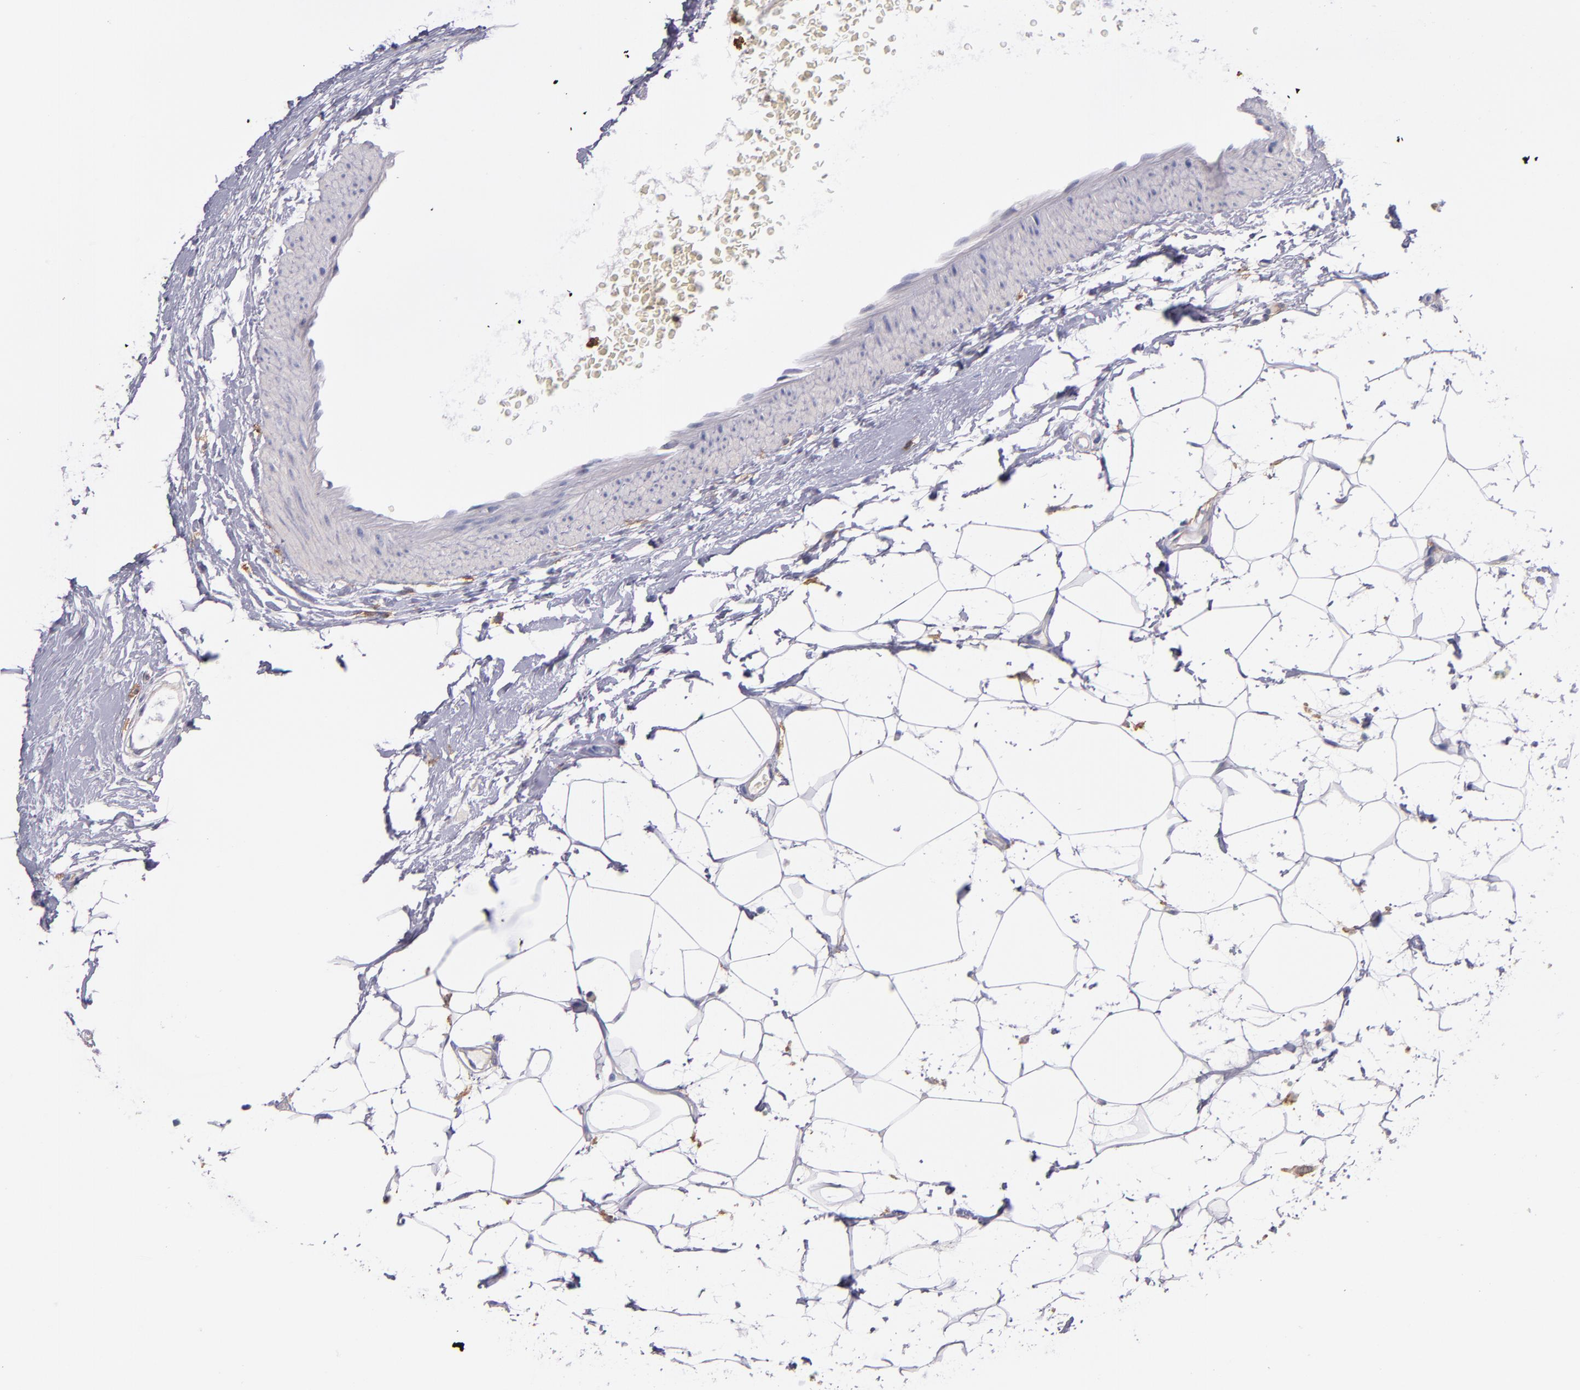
{"staining": {"intensity": "negative", "quantity": "none", "location": "none"}, "tissue": "breast cancer", "cell_type": "Tumor cells", "image_type": "cancer", "snomed": [{"axis": "morphology", "description": "Duct carcinoma"}, {"axis": "topography", "description": "Breast"}], "caption": "An image of invasive ductal carcinoma (breast) stained for a protein displays no brown staining in tumor cells.", "gene": "C5AR1", "patient": {"sex": "female", "age": 40}}